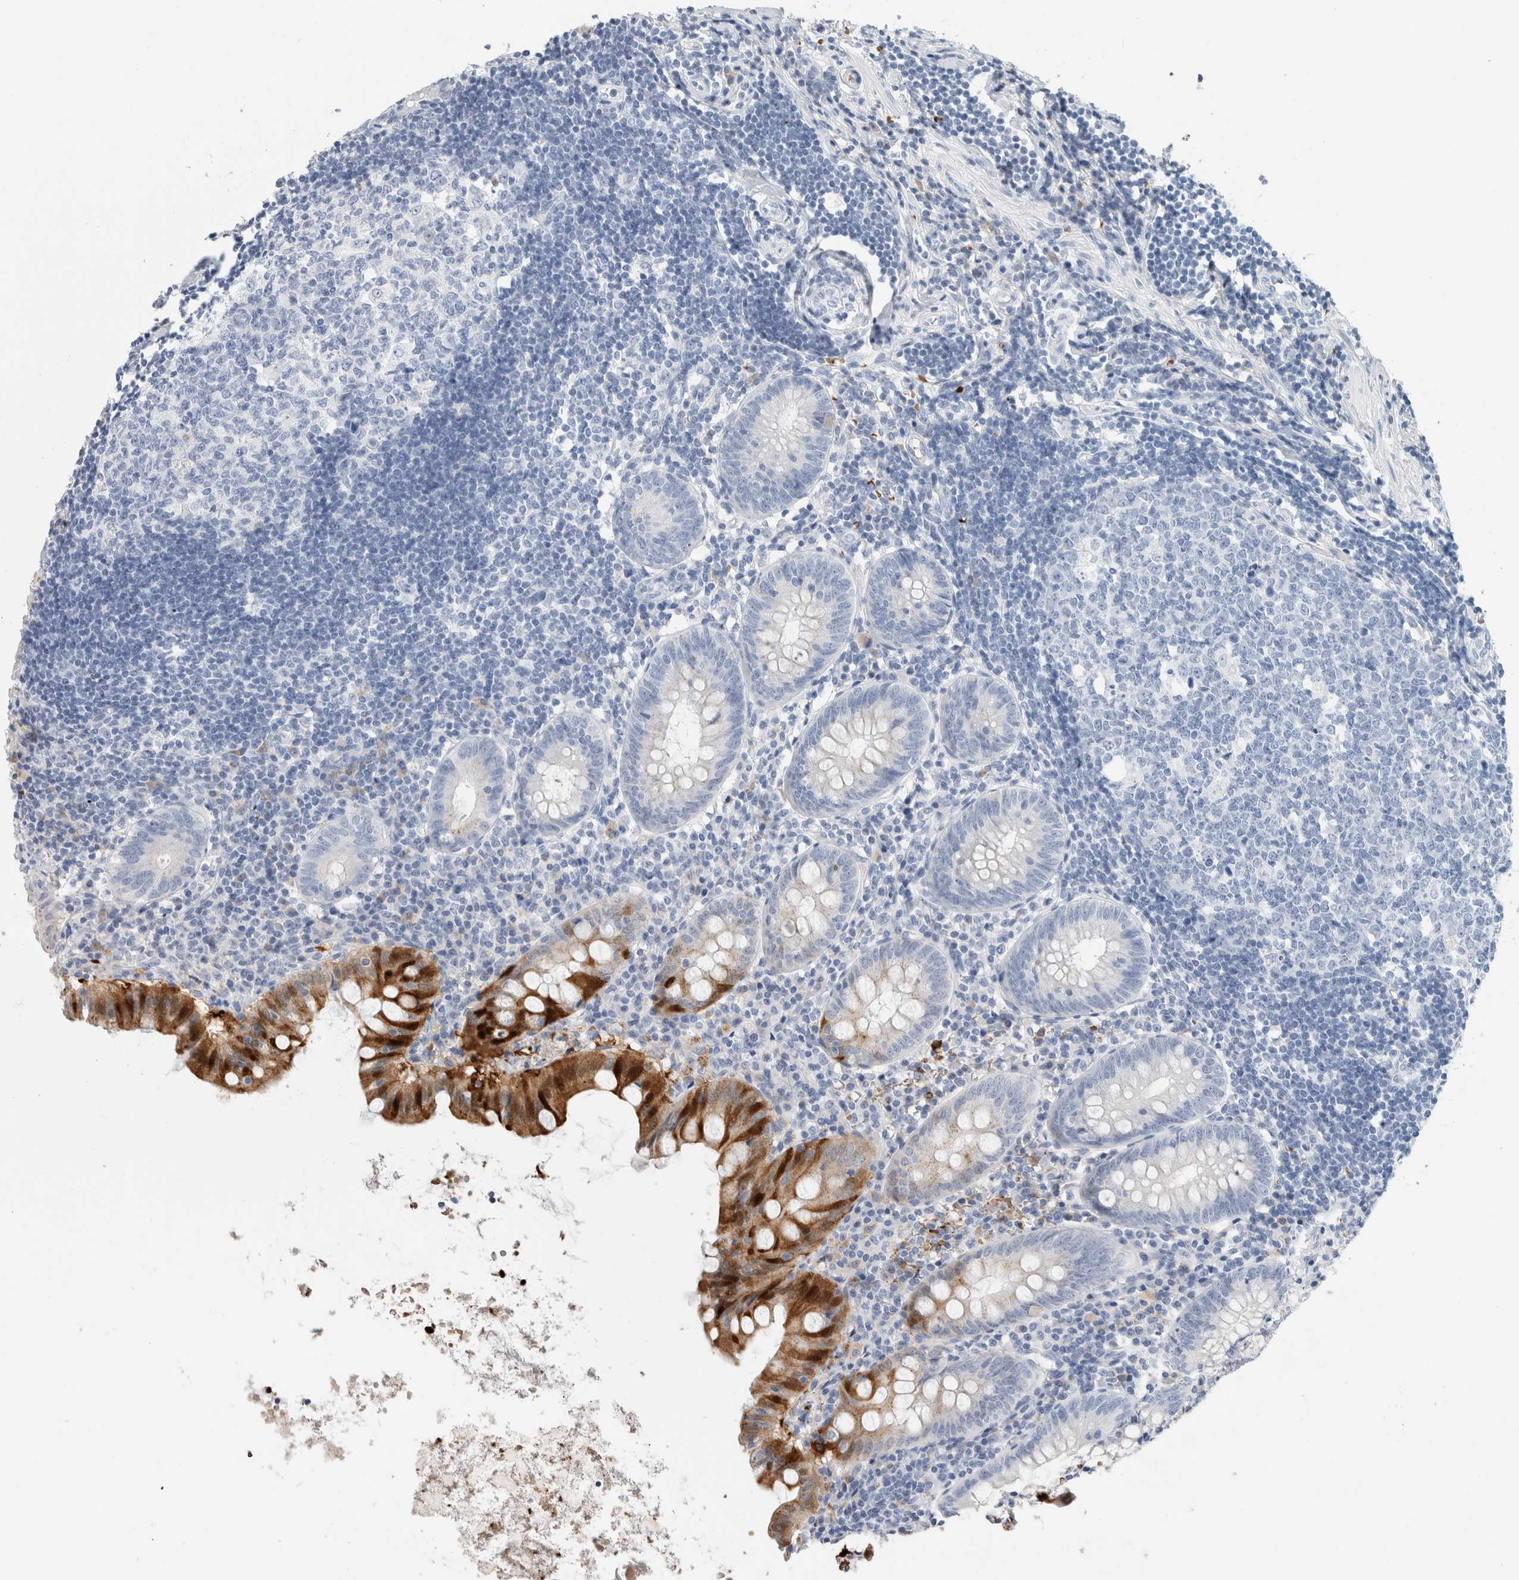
{"staining": {"intensity": "strong", "quantity": "<25%", "location": "cytoplasmic/membranous"}, "tissue": "appendix", "cell_type": "Glandular cells", "image_type": "normal", "snomed": [{"axis": "morphology", "description": "Normal tissue, NOS"}, {"axis": "topography", "description": "Appendix"}], "caption": "The photomicrograph demonstrates staining of normal appendix, revealing strong cytoplasmic/membranous protein staining (brown color) within glandular cells.", "gene": "CA1", "patient": {"sex": "female", "age": 54}}